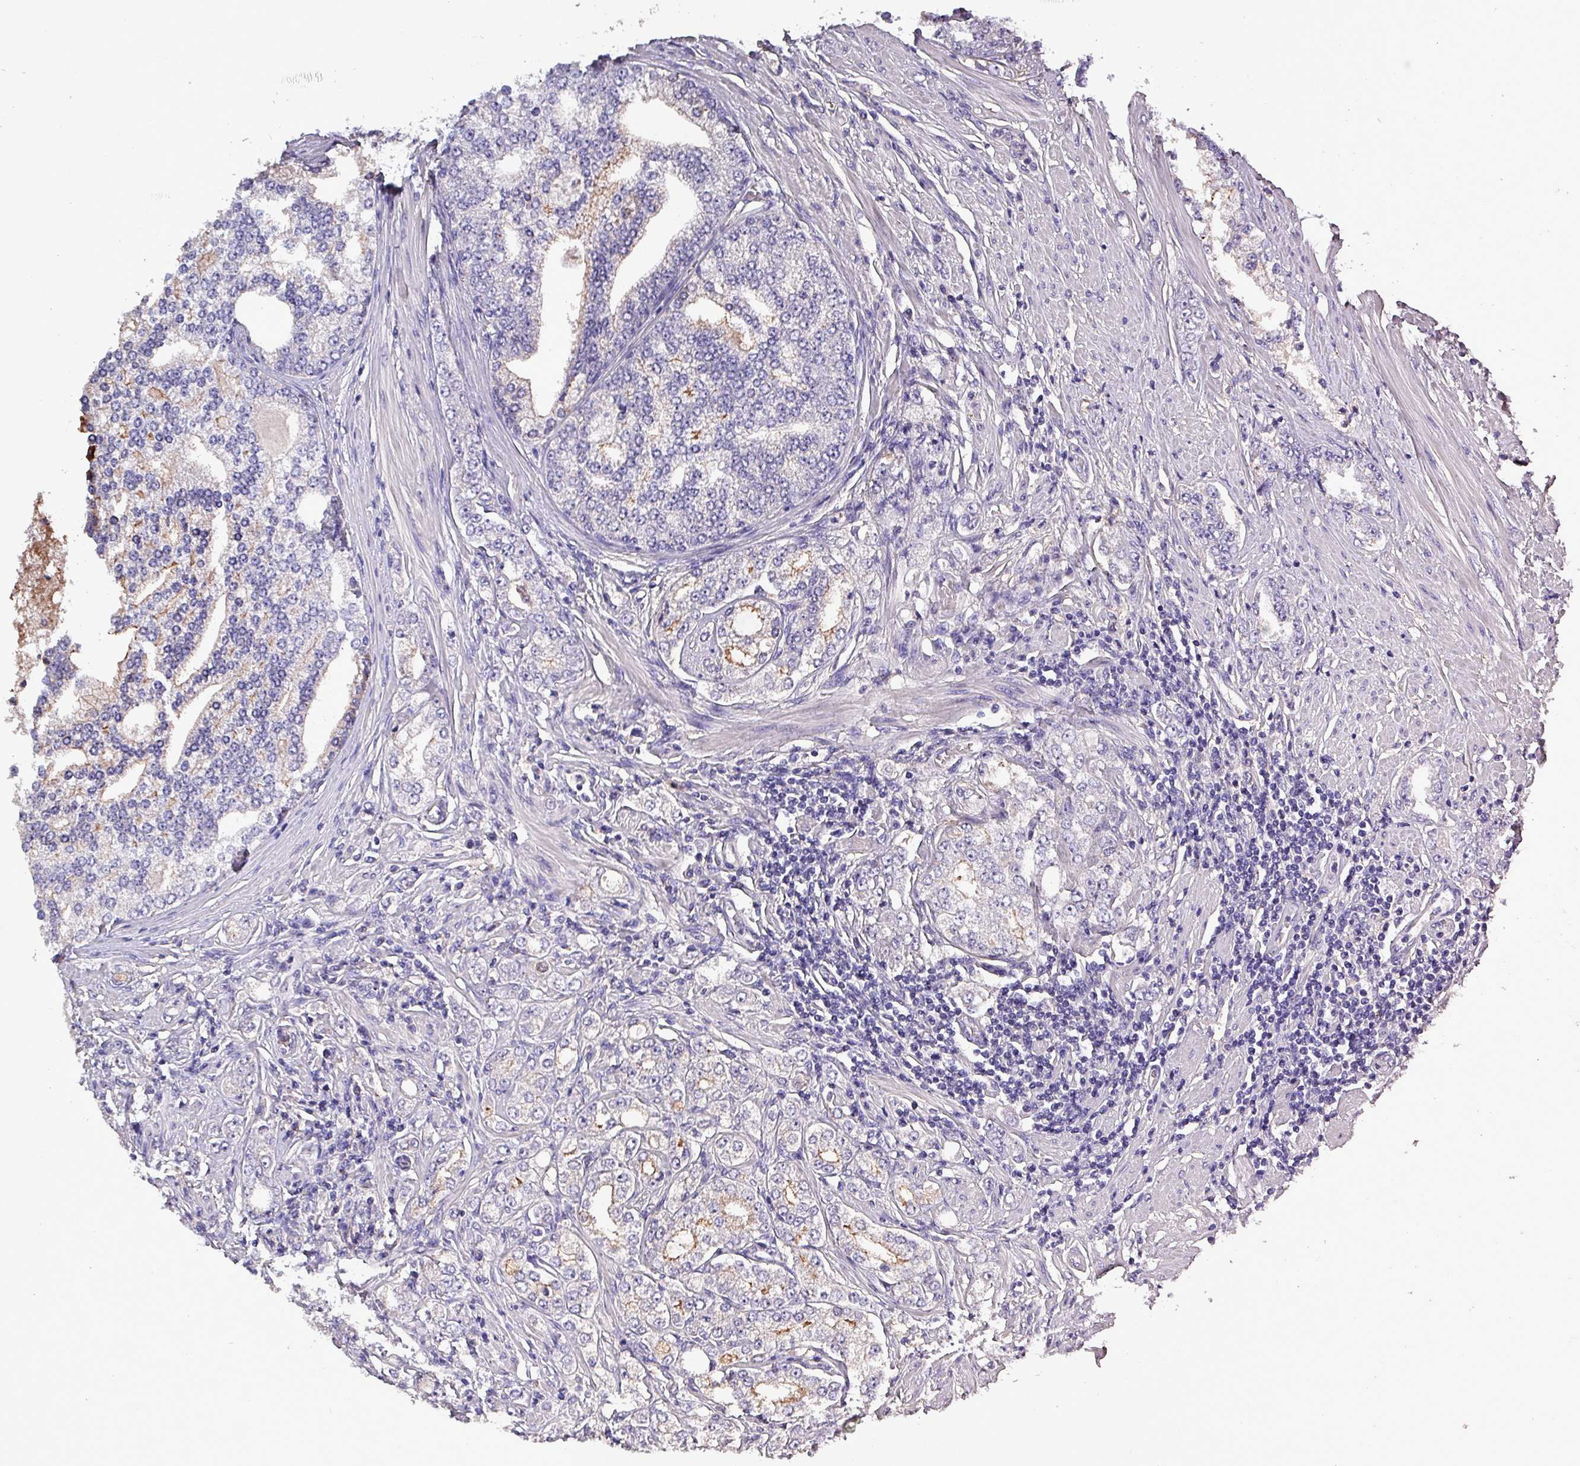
{"staining": {"intensity": "negative", "quantity": "none", "location": "none"}, "tissue": "prostate cancer", "cell_type": "Tumor cells", "image_type": "cancer", "snomed": [{"axis": "morphology", "description": "Adenocarcinoma, High grade"}, {"axis": "topography", "description": "Prostate"}], "caption": "This is an IHC histopathology image of human prostate cancer (high-grade adenocarcinoma). There is no positivity in tumor cells.", "gene": "HTRA4", "patient": {"sex": "male", "age": 64}}